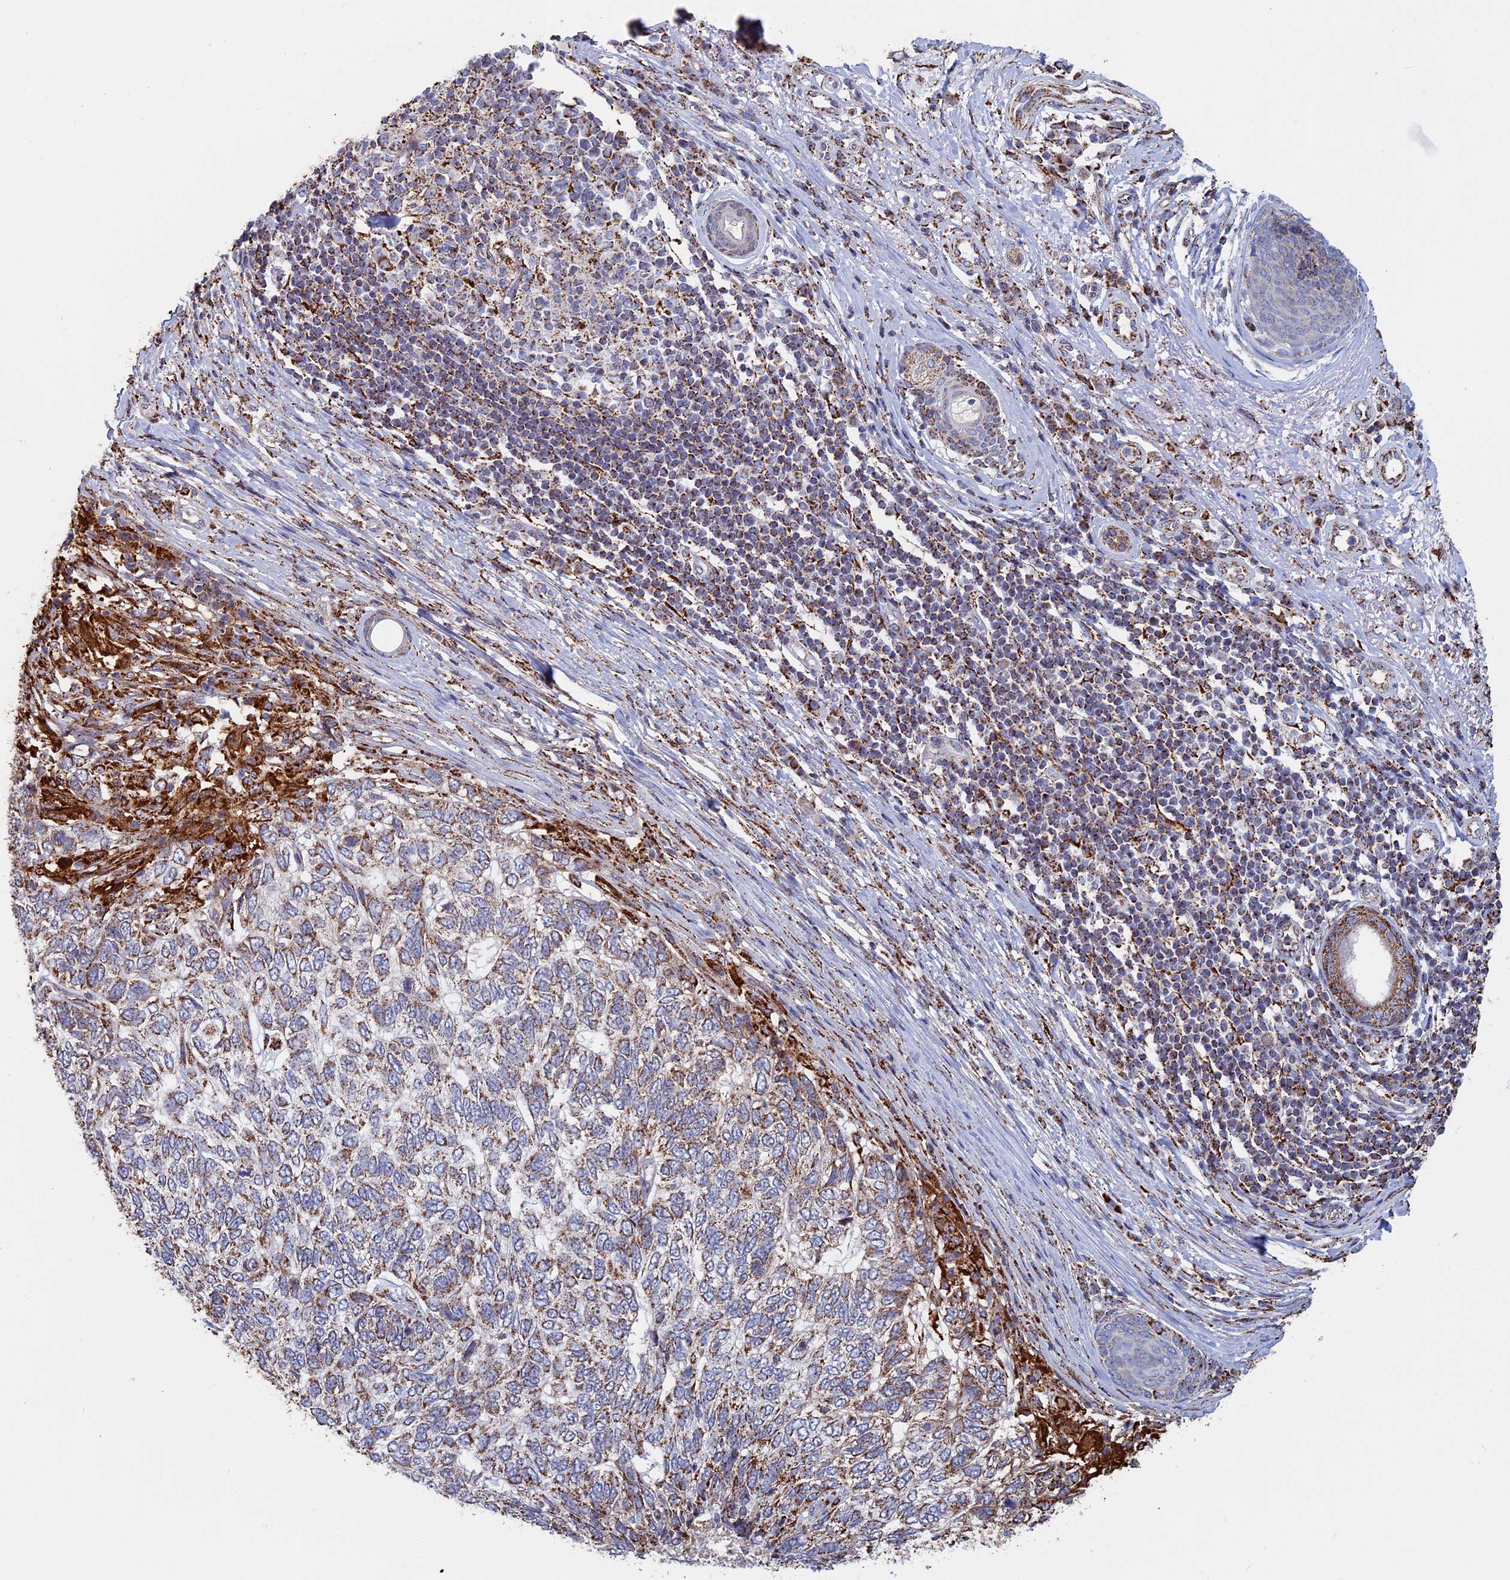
{"staining": {"intensity": "moderate", "quantity": ">75%", "location": "cytoplasmic/membranous"}, "tissue": "skin cancer", "cell_type": "Tumor cells", "image_type": "cancer", "snomed": [{"axis": "morphology", "description": "Basal cell carcinoma"}, {"axis": "topography", "description": "Skin"}], "caption": "Brown immunohistochemical staining in human basal cell carcinoma (skin) exhibits moderate cytoplasmic/membranous positivity in about >75% of tumor cells. (Stains: DAB in brown, nuclei in blue, Microscopy: brightfield microscopy at high magnification).", "gene": "SEC24D", "patient": {"sex": "female", "age": 65}}